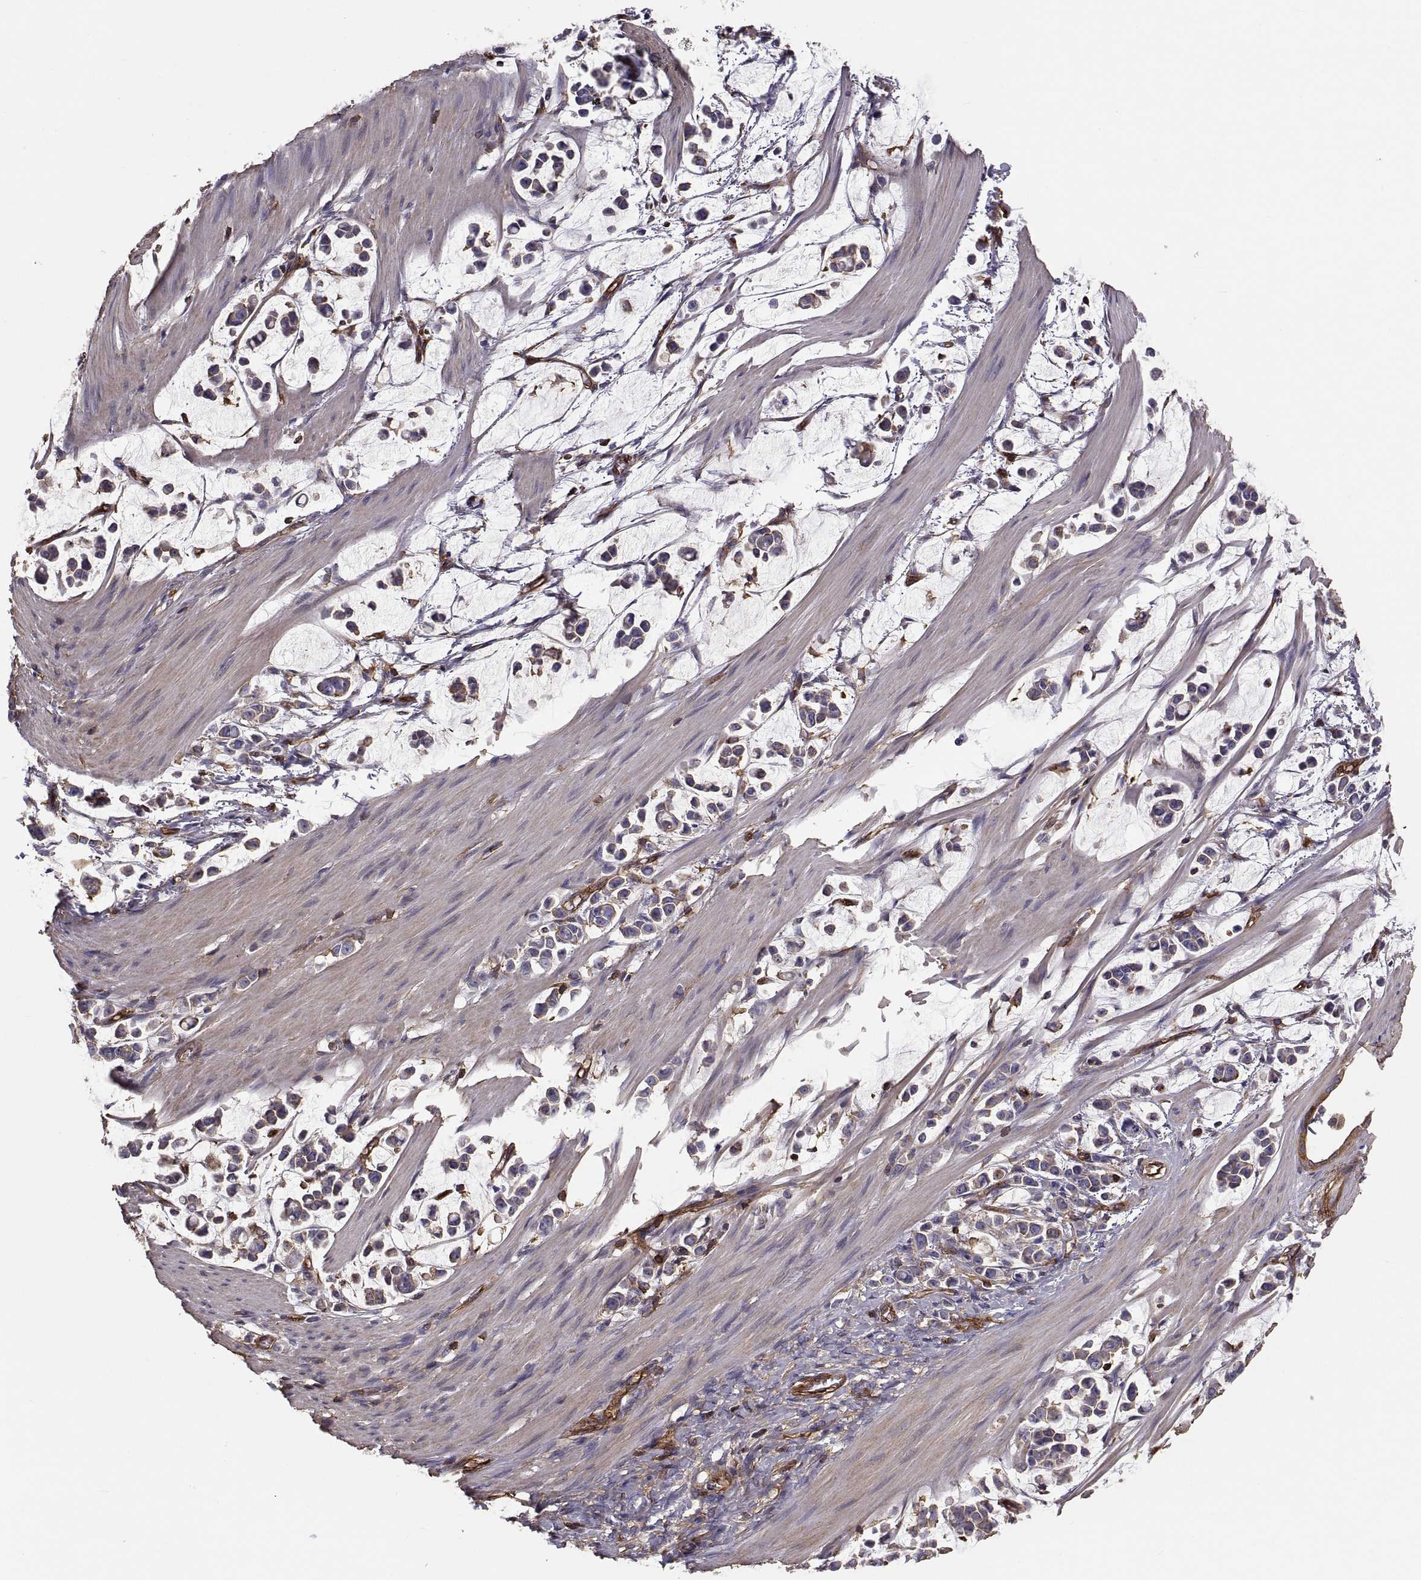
{"staining": {"intensity": "negative", "quantity": "none", "location": "none"}, "tissue": "stomach cancer", "cell_type": "Tumor cells", "image_type": "cancer", "snomed": [{"axis": "morphology", "description": "Adenocarcinoma, NOS"}, {"axis": "topography", "description": "Stomach"}], "caption": "Image shows no significant protein positivity in tumor cells of adenocarcinoma (stomach). (DAB (3,3'-diaminobenzidine) IHC with hematoxylin counter stain).", "gene": "MYH9", "patient": {"sex": "male", "age": 82}}